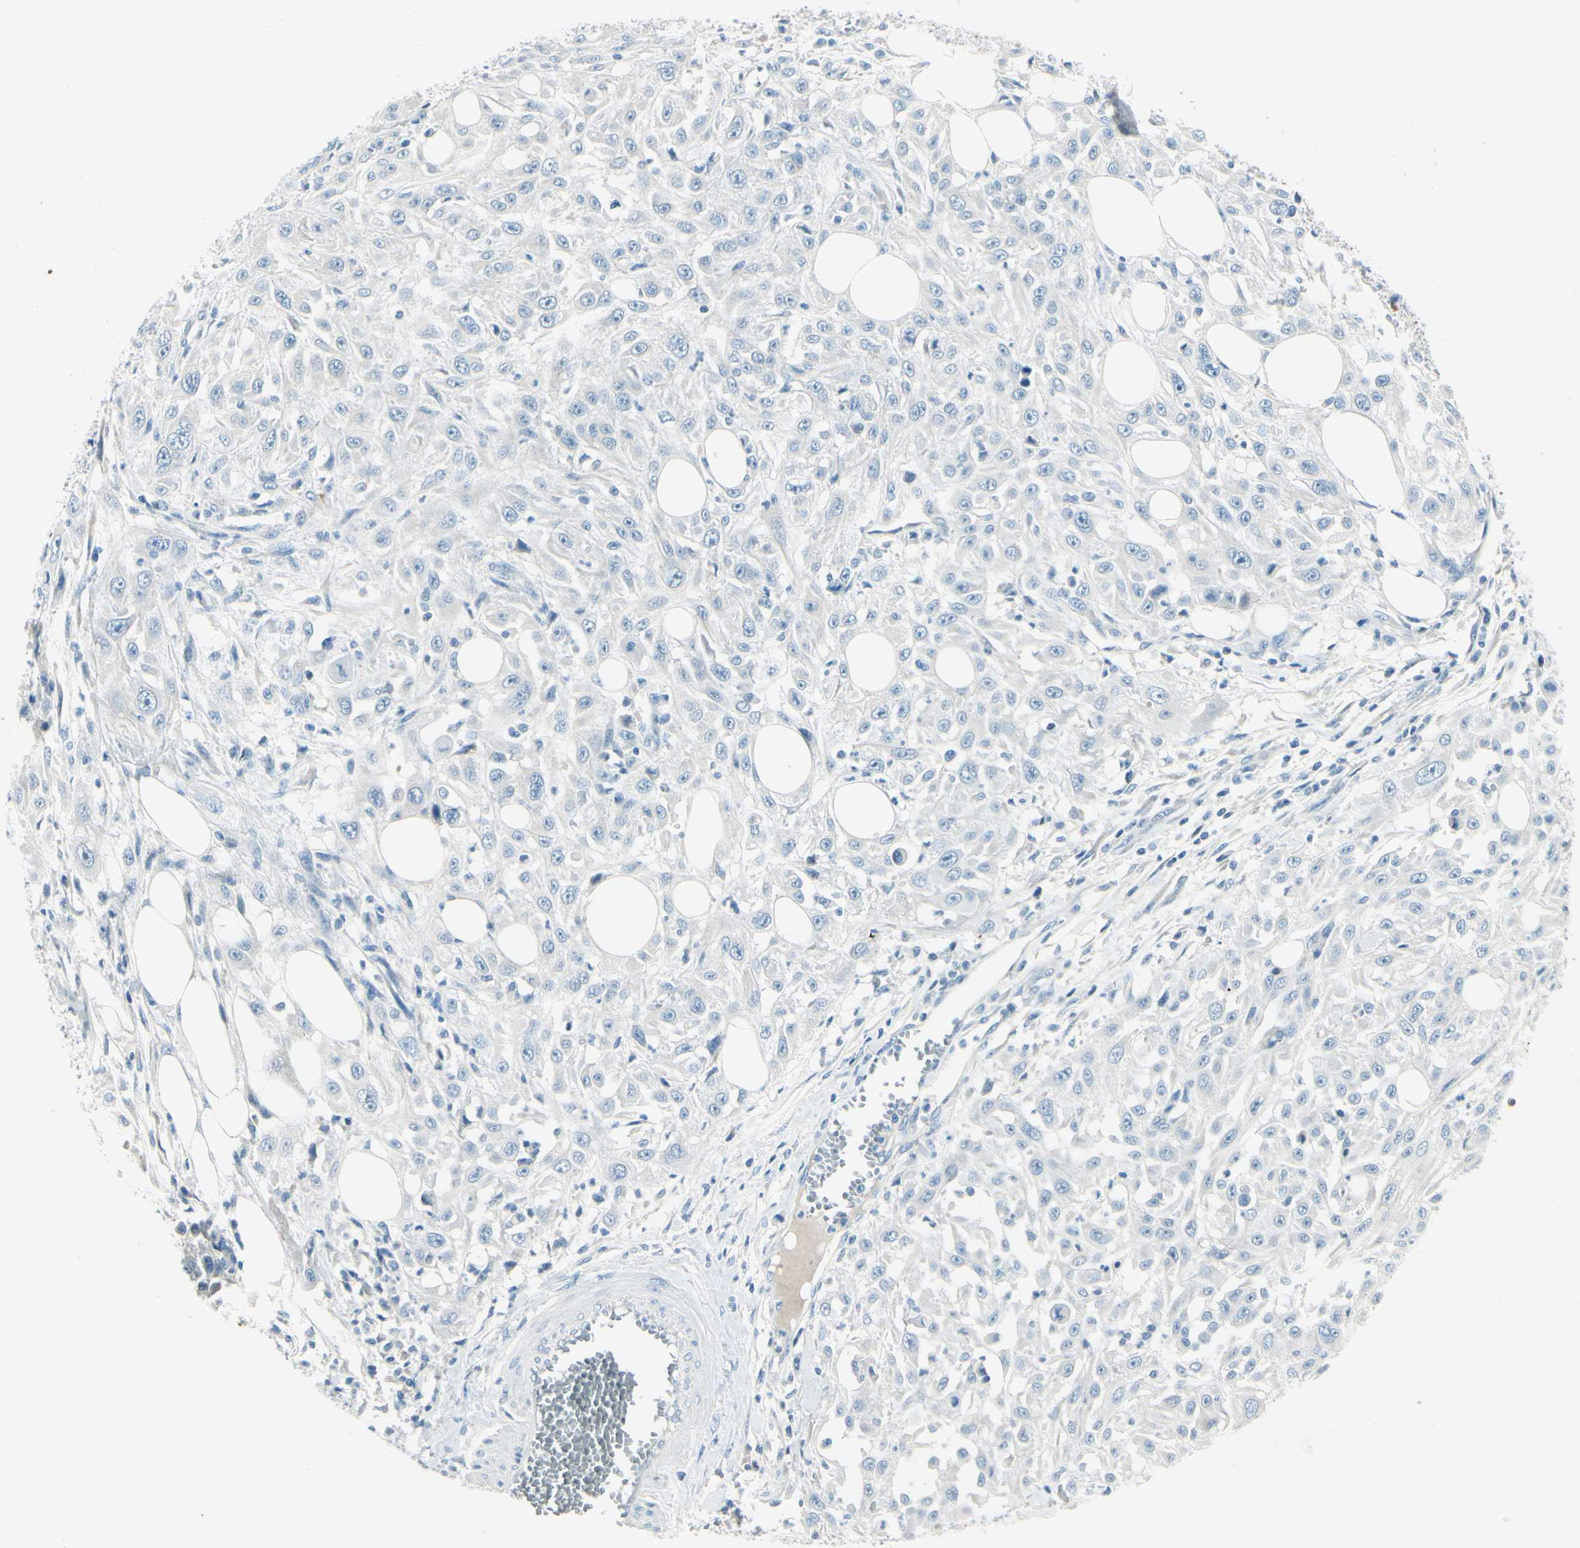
{"staining": {"intensity": "negative", "quantity": "none", "location": "none"}, "tissue": "skin cancer", "cell_type": "Tumor cells", "image_type": "cancer", "snomed": [{"axis": "morphology", "description": "Squamous cell carcinoma, NOS"}, {"axis": "topography", "description": "Skin"}], "caption": "Immunohistochemistry of squamous cell carcinoma (skin) shows no positivity in tumor cells.", "gene": "SNAP91", "patient": {"sex": "male", "age": 75}}